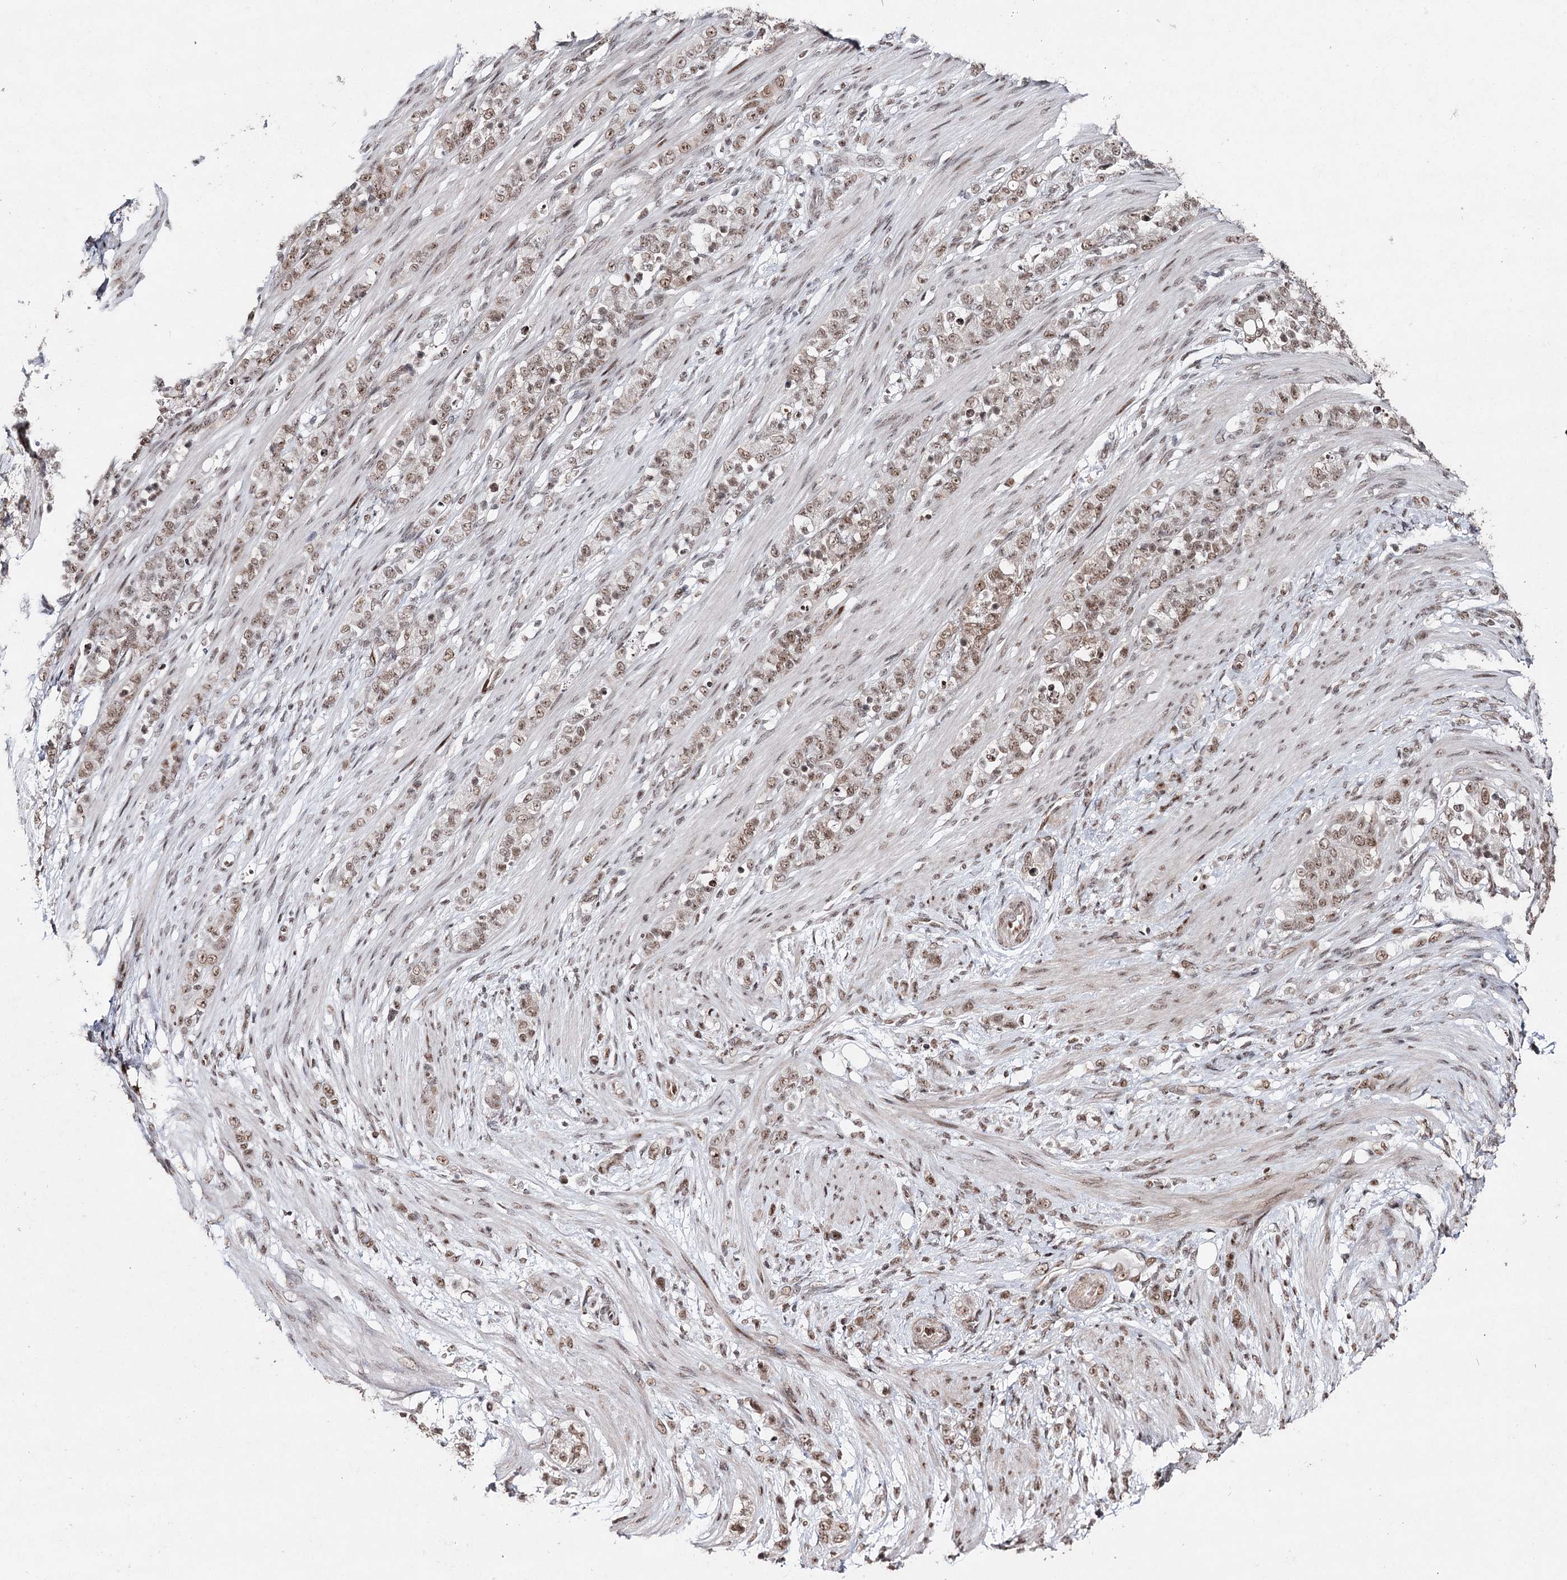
{"staining": {"intensity": "moderate", "quantity": ">75%", "location": "nuclear"}, "tissue": "stomach cancer", "cell_type": "Tumor cells", "image_type": "cancer", "snomed": [{"axis": "morphology", "description": "Adenocarcinoma, NOS"}, {"axis": "topography", "description": "Stomach"}], "caption": "Brown immunohistochemical staining in human adenocarcinoma (stomach) exhibits moderate nuclear expression in about >75% of tumor cells.", "gene": "PDCD4", "patient": {"sex": "female", "age": 79}}